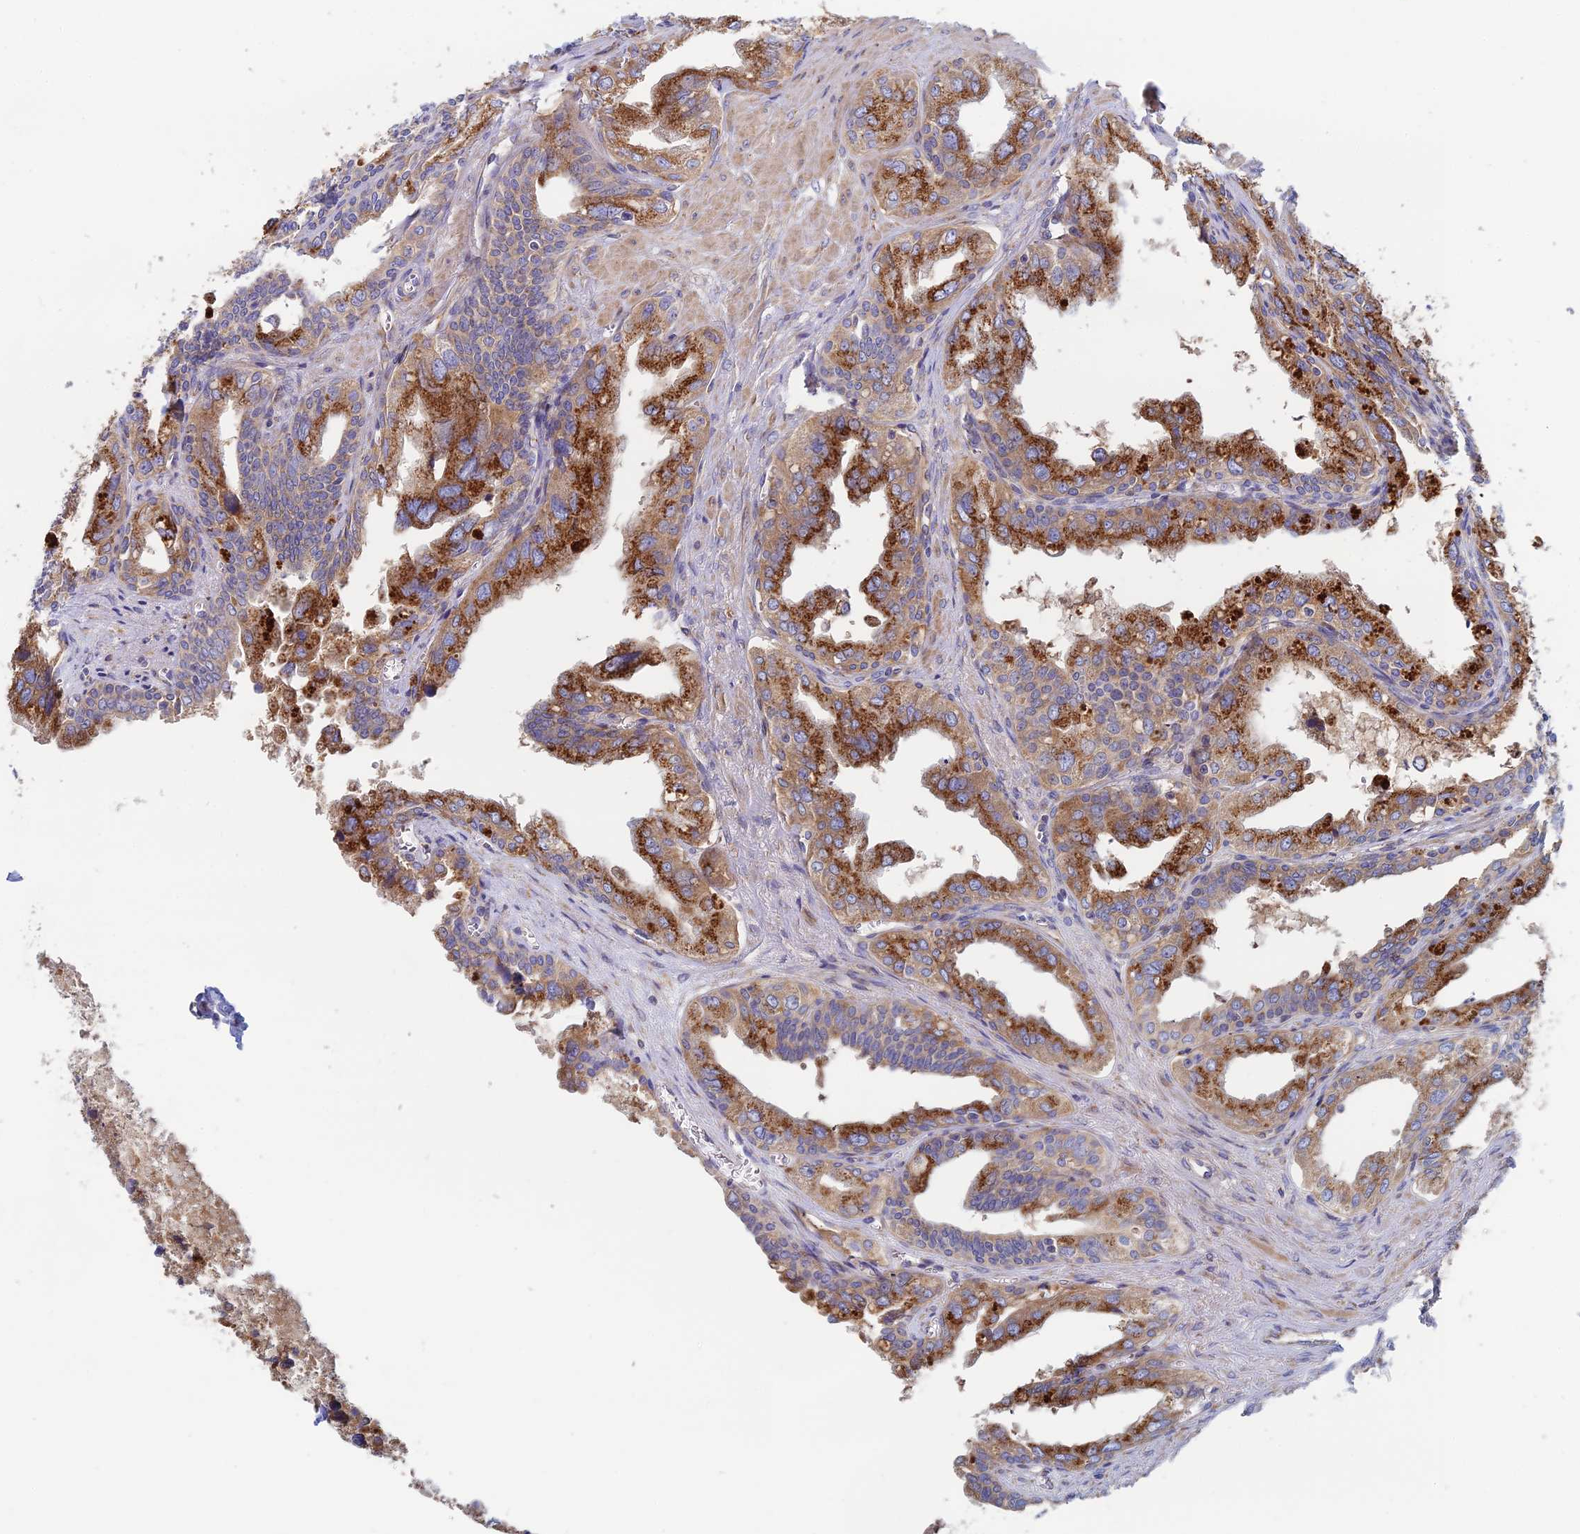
{"staining": {"intensity": "strong", "quantity": ">75%", "location": "cytoplasmic/membranous"}, "tissue": "seminal vesicle", "cell_type": "Glandular cells", "image_type": "normal", "snomed": [{"axis": "morphology", "description": "Normal tissue, NOS"}, {"axis": "topography", "description": "Seminal veicle"}], "caption": "Immunohistochemistry of benign human seminal vesicle reveals high levels of strong cytoplasmic/membranous positivity in approximately >75% of glandular cells.", "gene": "CLCN3", "patient": {"sex": "male", "age": 67}}